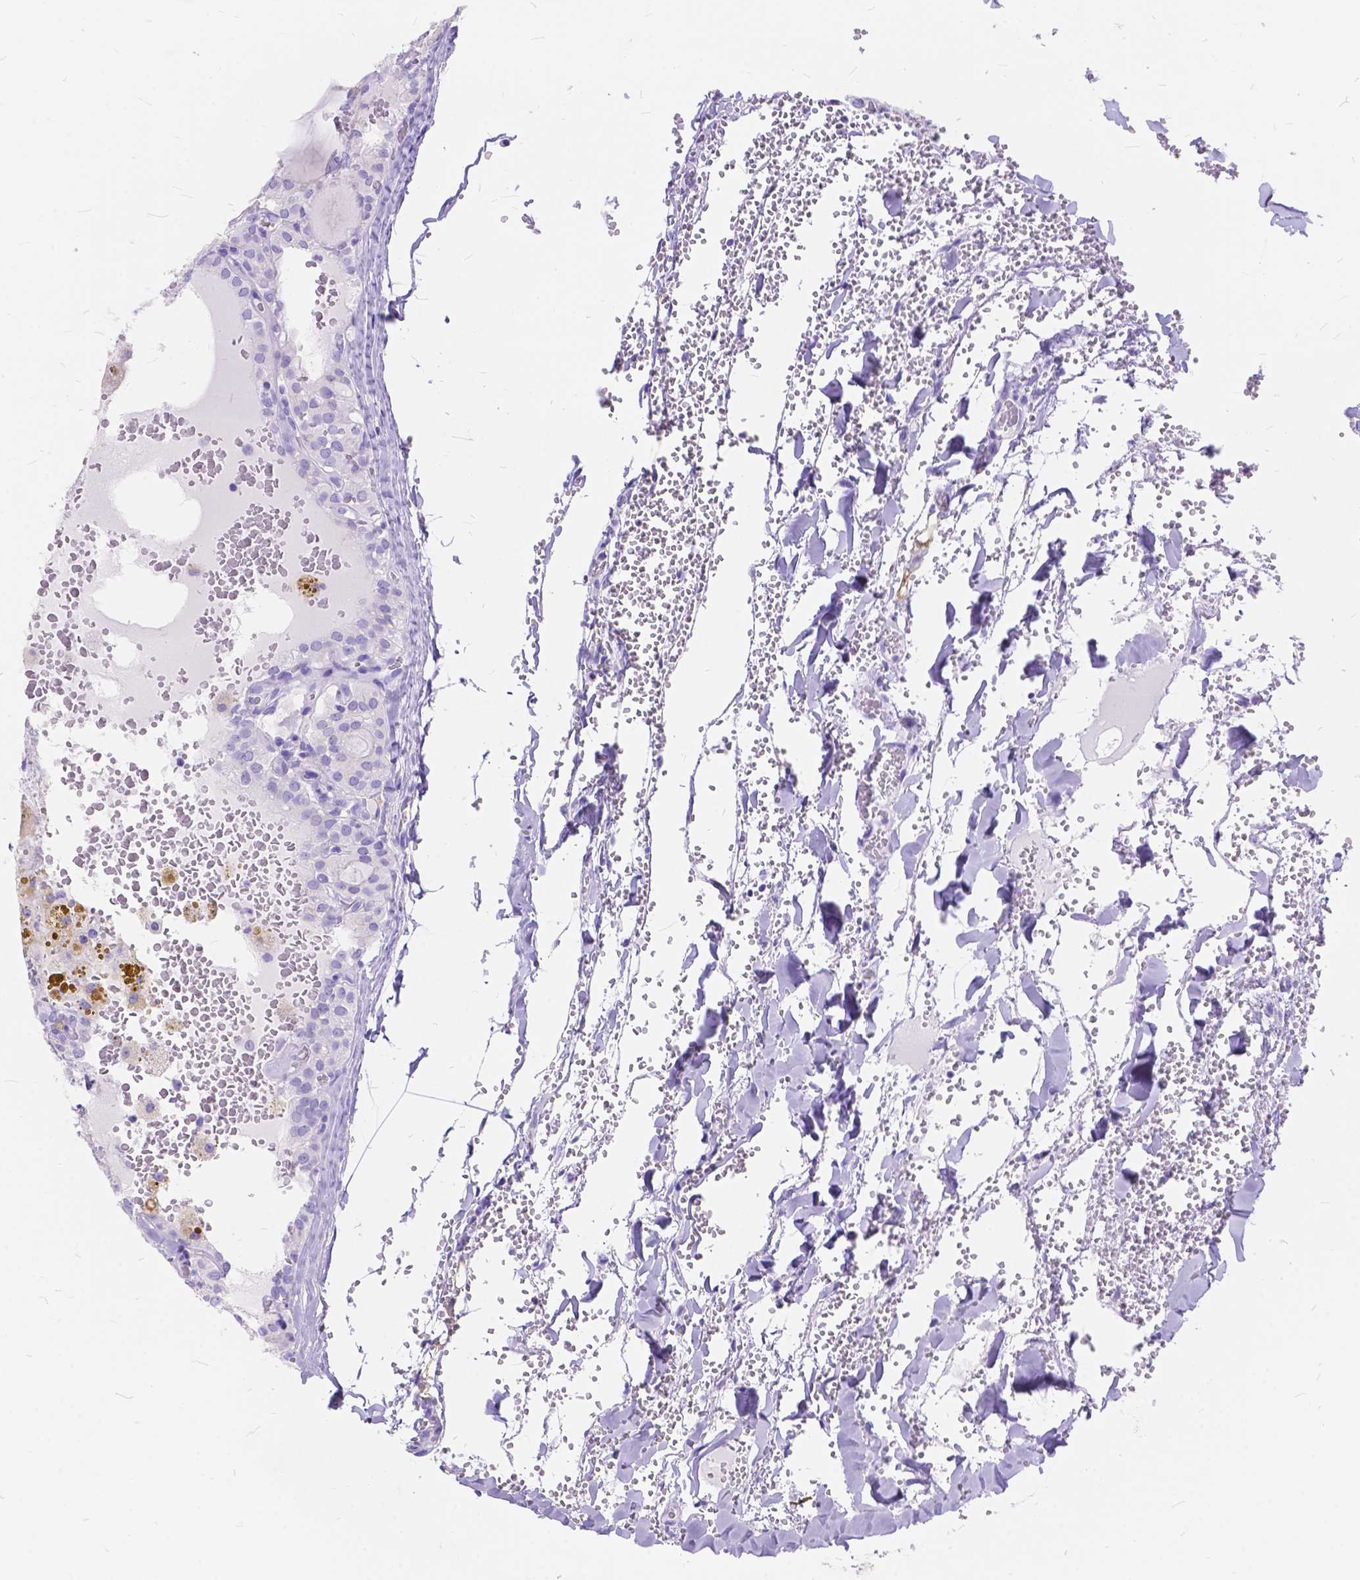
{"staining": {"intensity": "negative", "quantity": "none", "location": "none"}, "tissue": "thyroid cancer", "cell_type": "Tumor cells", "image_type": "cancer", "snomed": [{"axis": "morphology", "description": "Papillary adenocarcinoma, NOS"}, {"axis": "topography", "description": "Thyroid gland"}], "caption": "Micrograph shows no protein positivity in tumor cells of thyroid cancer (papillary adenocarcinoma) tissue.", "gene": "FOXL2", "patient": {"sex": "male", "age": 20}}